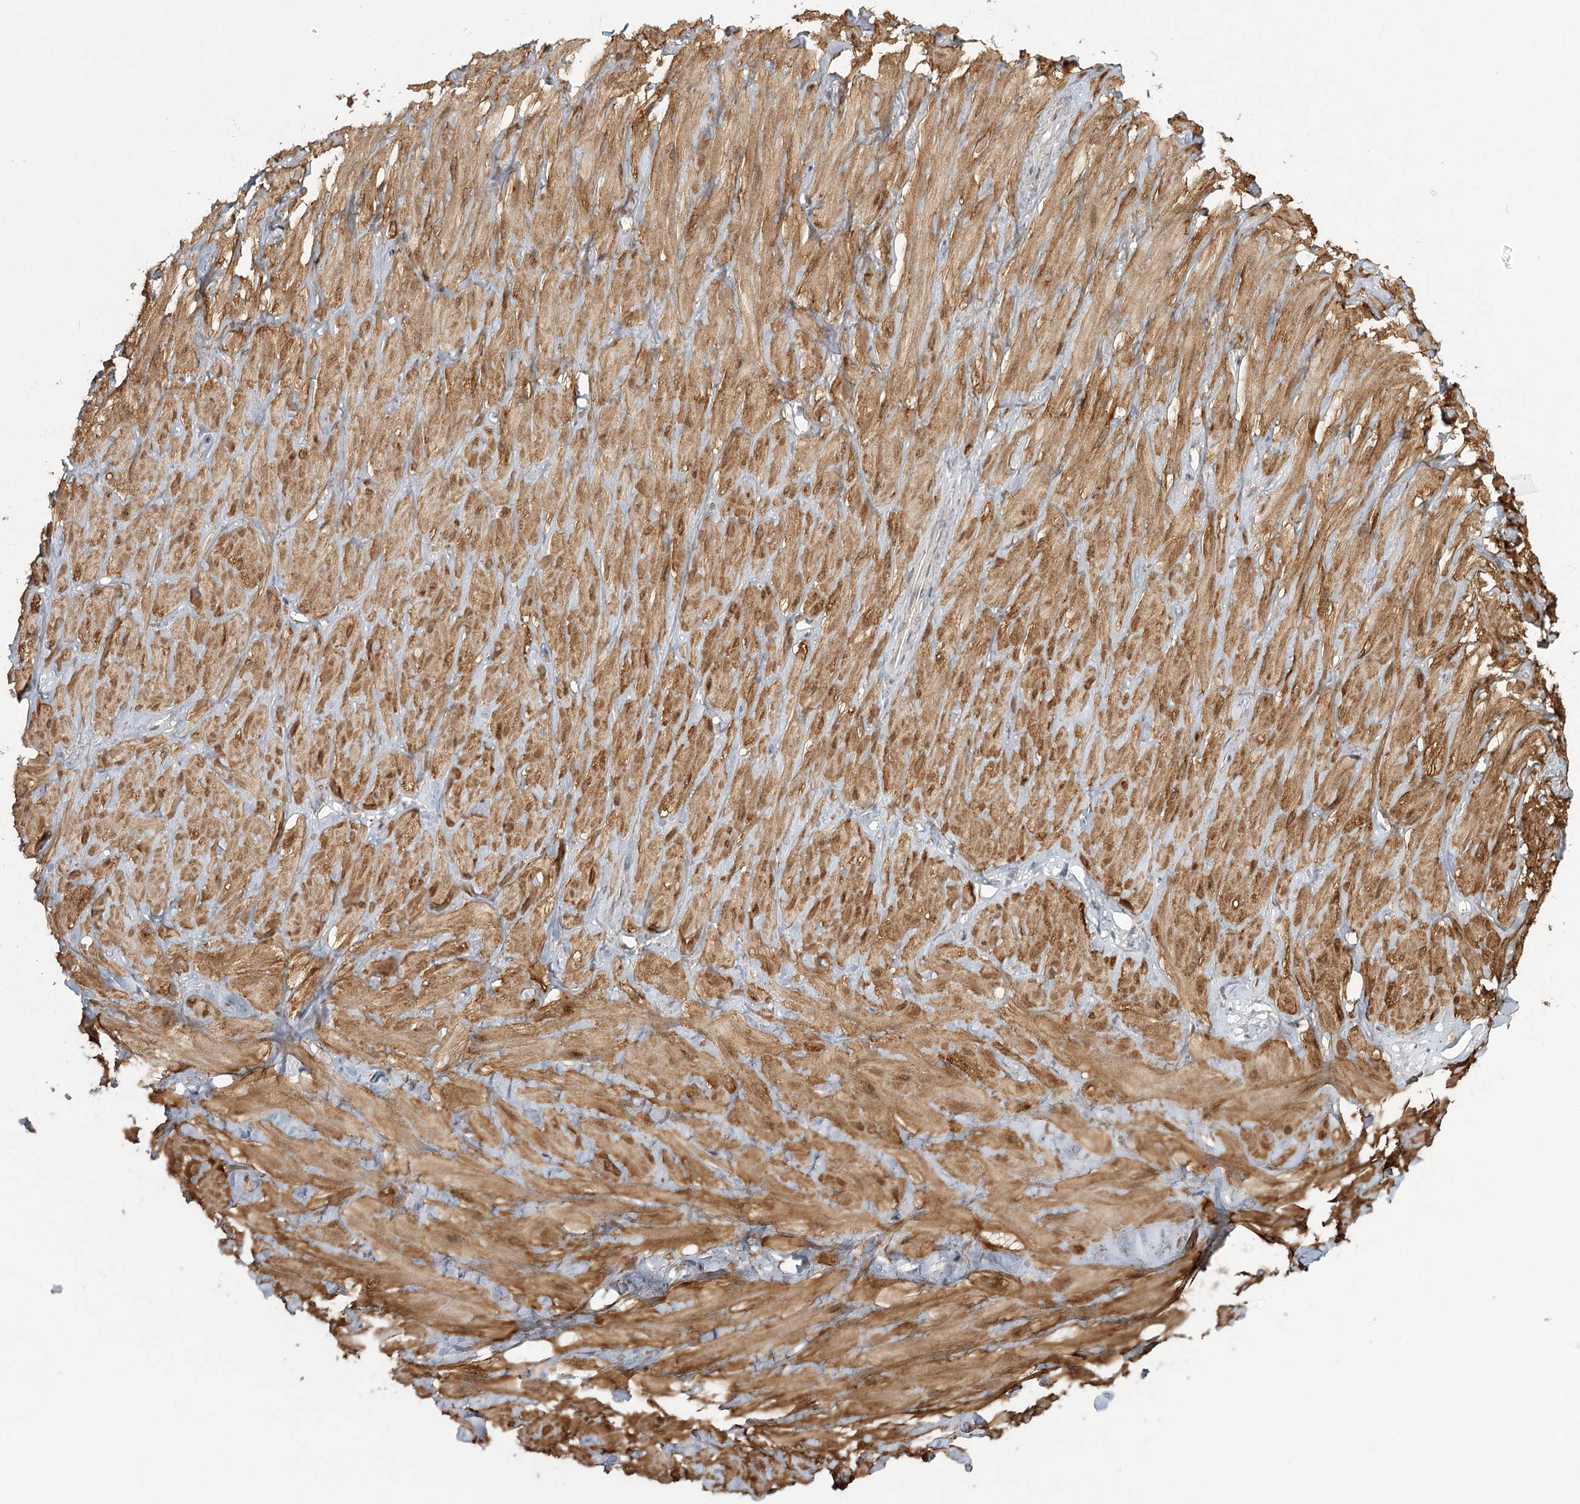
{"staining": {"intensity": "weak", "quantity": "25%-75%", "location": "cytoplasmic/membranous"}, "tissue": "adipose tissue", "cell_type": "Adipocytes", "image_type": "normal", "snomed": [{"axis": "morphology", "description": "Normal tissue, NOS"}, {"axis": "topography", "description": "Adipose tissue"}, {"axis": "topography", "description": "Vascular tissue"}, {"axis": "topography", "description": "Peripheral nerve tissue"}], "caption": "Adipose tissue stained with IHC shows weak cytoplasmic/membranous expression in approximately 25%-75% of adipocytes.", "gene": "MED28", "patient": {"sex": "male", "age": 25}}